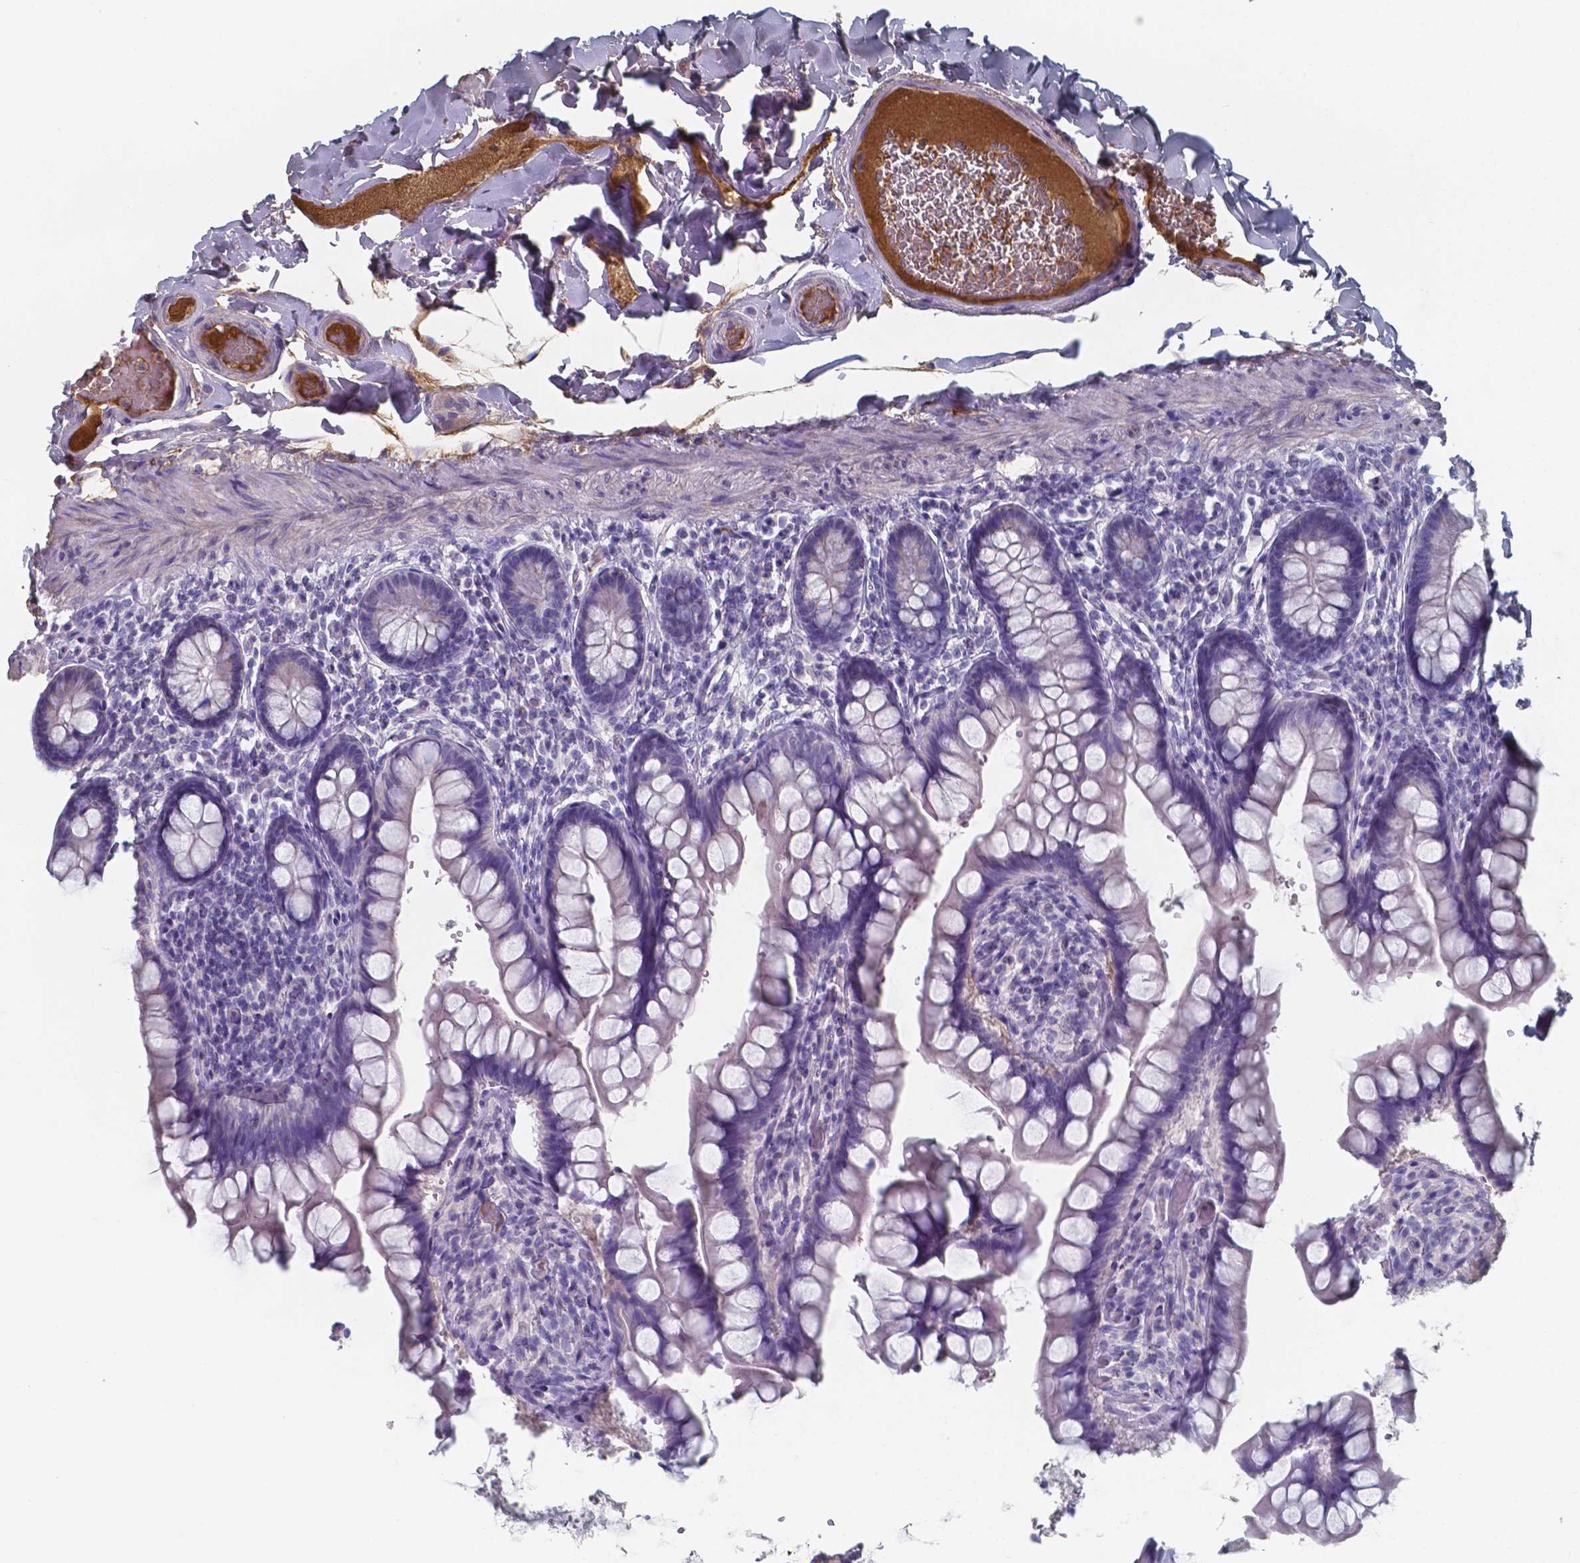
{"staining": {"intensity": "negative", "quantity": "none", "location": "none"}, "tissue": "small intestine", "cell_type": "Glandular cells", "image_type": "normal", "snomed": [{"axis": "morphology", "description": "Normal tissue, NOS"}, {"axis": "topography", "description": "Small intestine"}], "caption": "Immunohistochemical staining of normal human small intestine displays no significant expression in glandular cells.", "gene": "BTBD17", "patient": {"sex": "male", "age": 70}}